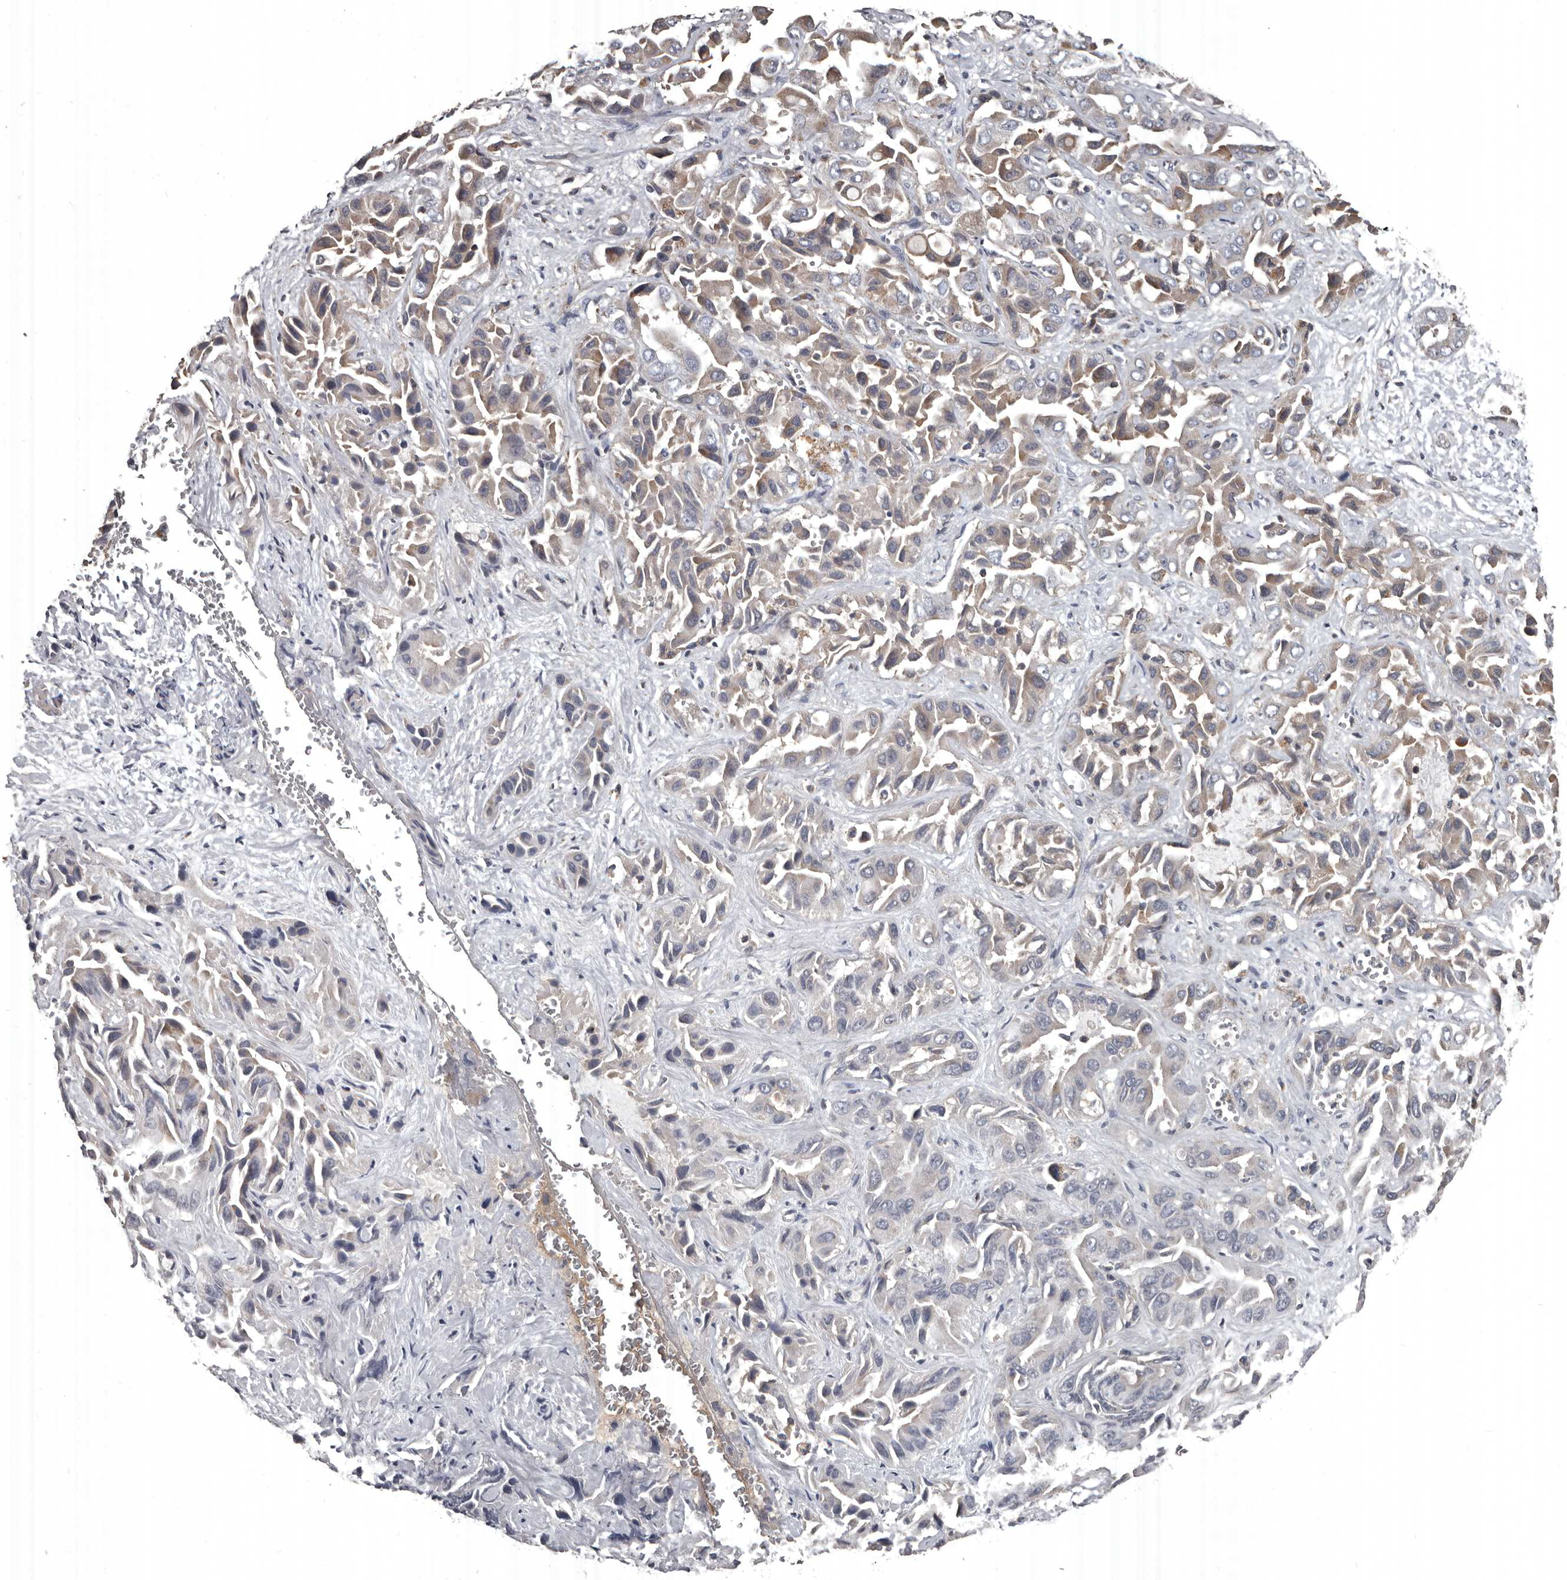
{"staining": {"intensity": "moderate", "quantity": "25%-75%", "location": "cytoplasmic/membranous"}, "tissue": "liver cancer", "cell_type": "Tumor cells", "image_type": "cancer", "snomed": [{"axis": "morphology", "description": "Cholangiocarcinoma"}, {"axis": "topography", "description": "Liver"}], "caption": "Immunohistochemical staining of human liver cancer (cholangiocarcinoma) exhibits medium levels of moderate cytoplasmic/membranous positivity in approximately 25%-75% of tumor cells.", "gene": "GREB1", "patient": {"sex": "female", "age": 52}}